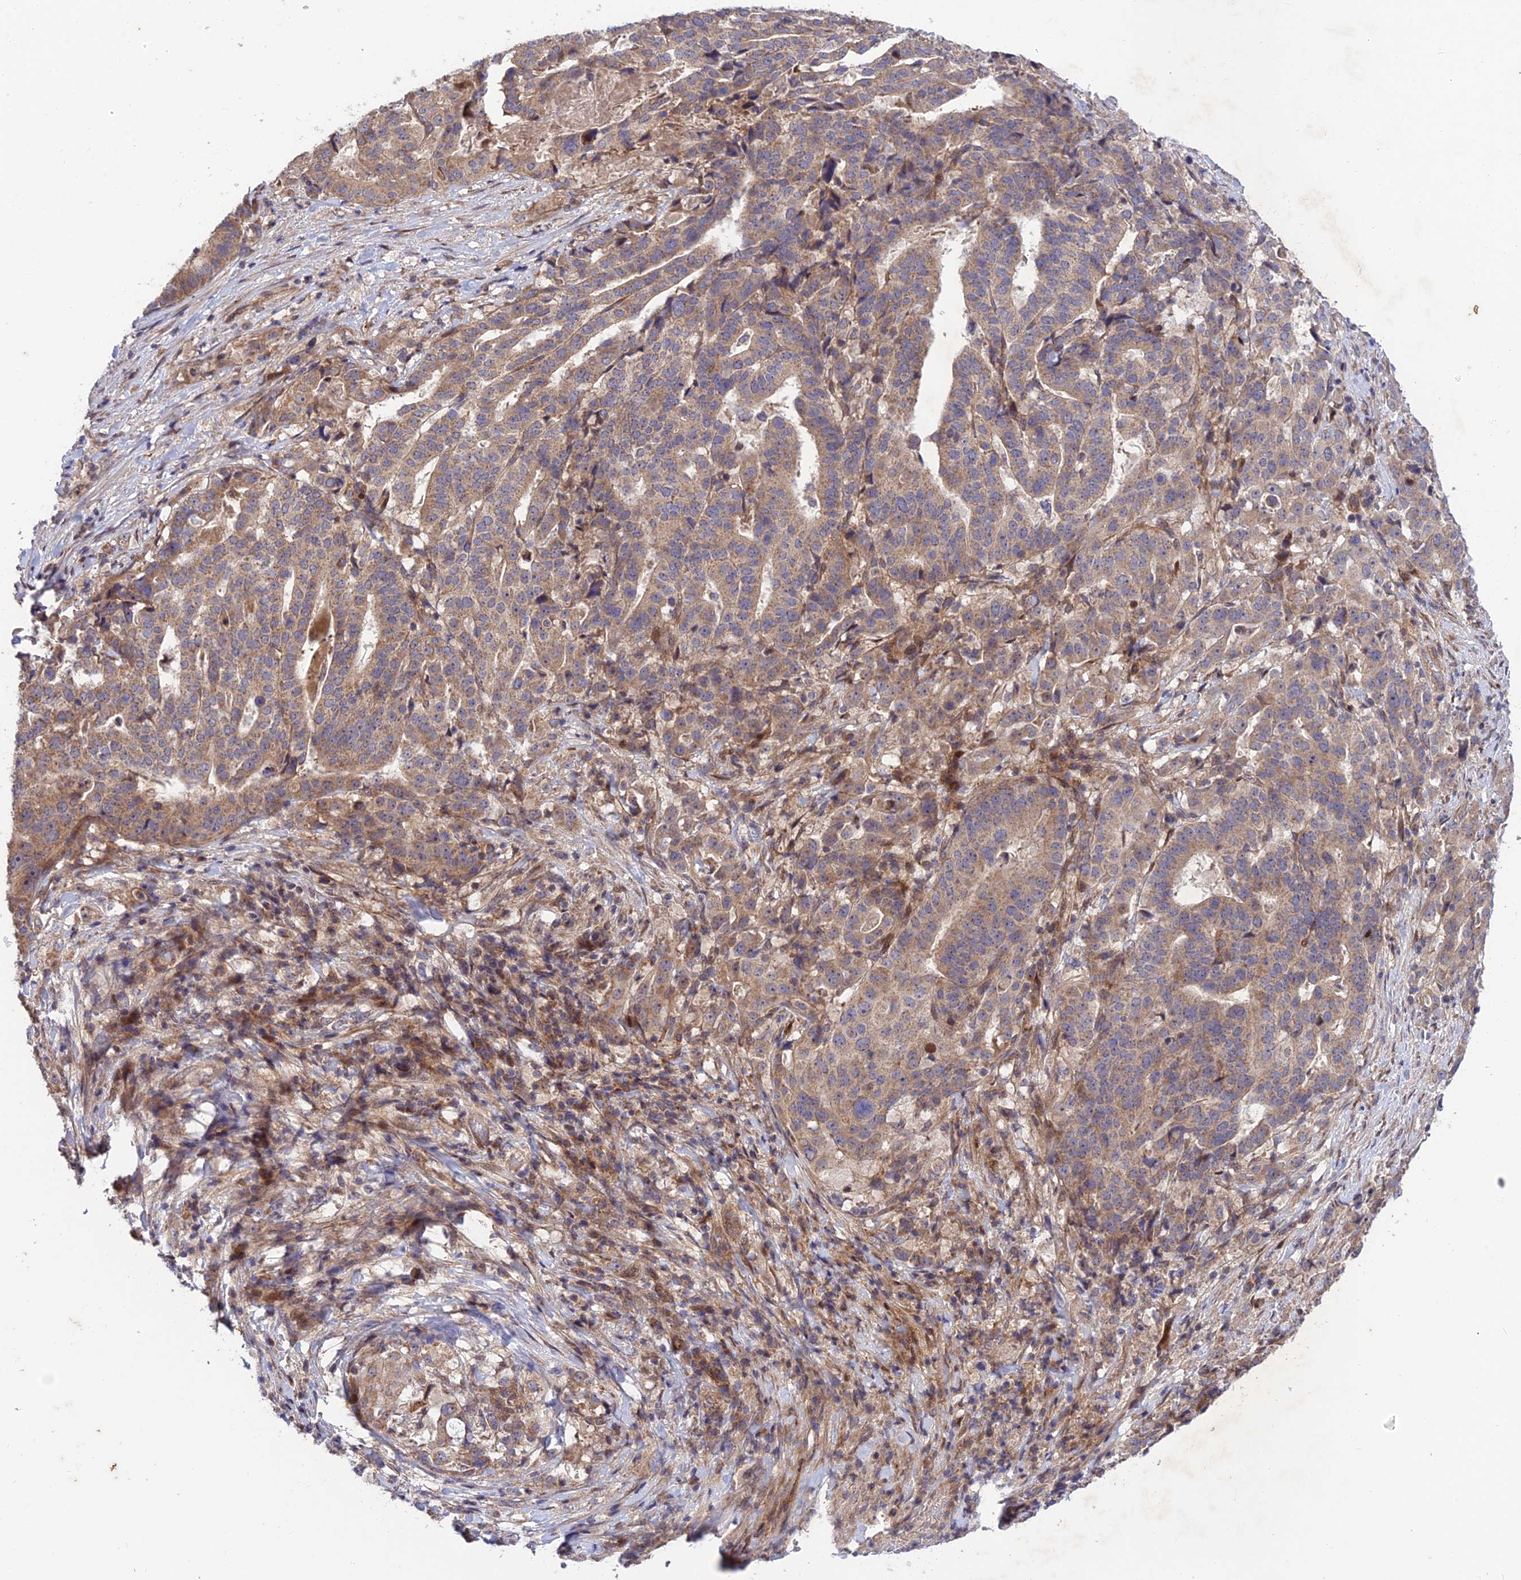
{"staining": {"intensity": "weak", "quantity": "25%-75%", "location": "cytoplasmic/membranous"}, "tissue": "stomach cancer", "cell_type": "Tumor cells", "image_type": "cancer", "snomed": [{"axis": "morphology", "description": "Adenocarcinoma, NOS"}, {"axis": "topography", "description": "Stomach"}], "caption": "Stomach cancer (adenocarcinoma) stained for a protein (brown) demonstrates weak cytoplasmic/membranous positive positivity in about 25%-75% of tumor cells.", "gene": "PLEKHG2", "patient": {"sex": "male", "age": 48}}